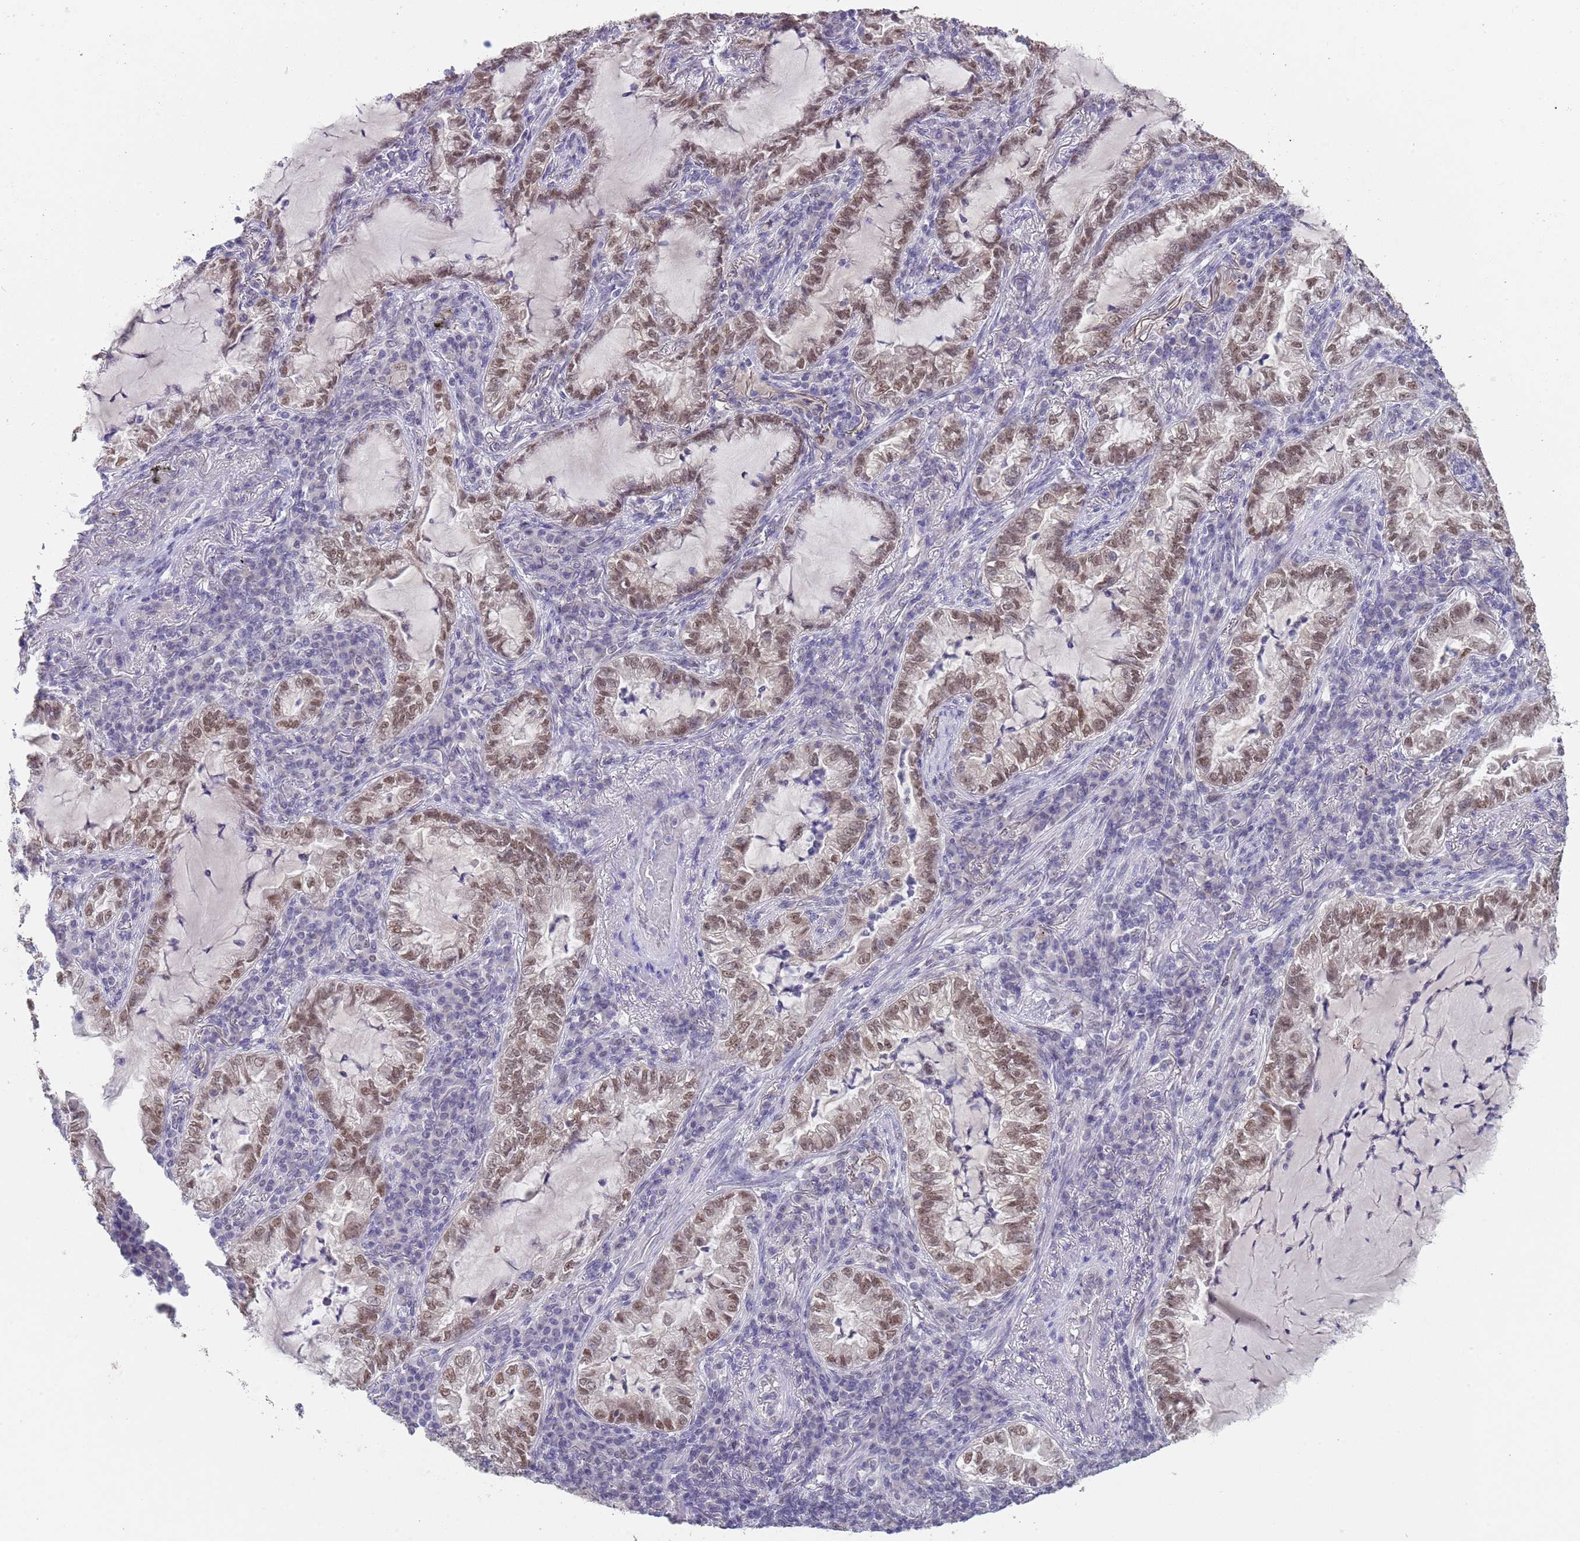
{"staining": {"intensity": "moderate", "quantity": ">75%", "location": "nuclear"}, "tissue": "lung cancer", "cell_type": "Tumor cells", "image_type": "cancer", "snomed": [{"axis": "morphology", "description": "Adenocarcinoma, NOS"}, {"axis": "topography", "description": "Lung"}], "caption": "Human lung adenocarcinoma stained with a brown dye demonstrates moderate nuclear positive expression in approximately >75% of tumor cells.", "gene": "SEPHS2", "patient": {"sex": "female", "age": 73}}